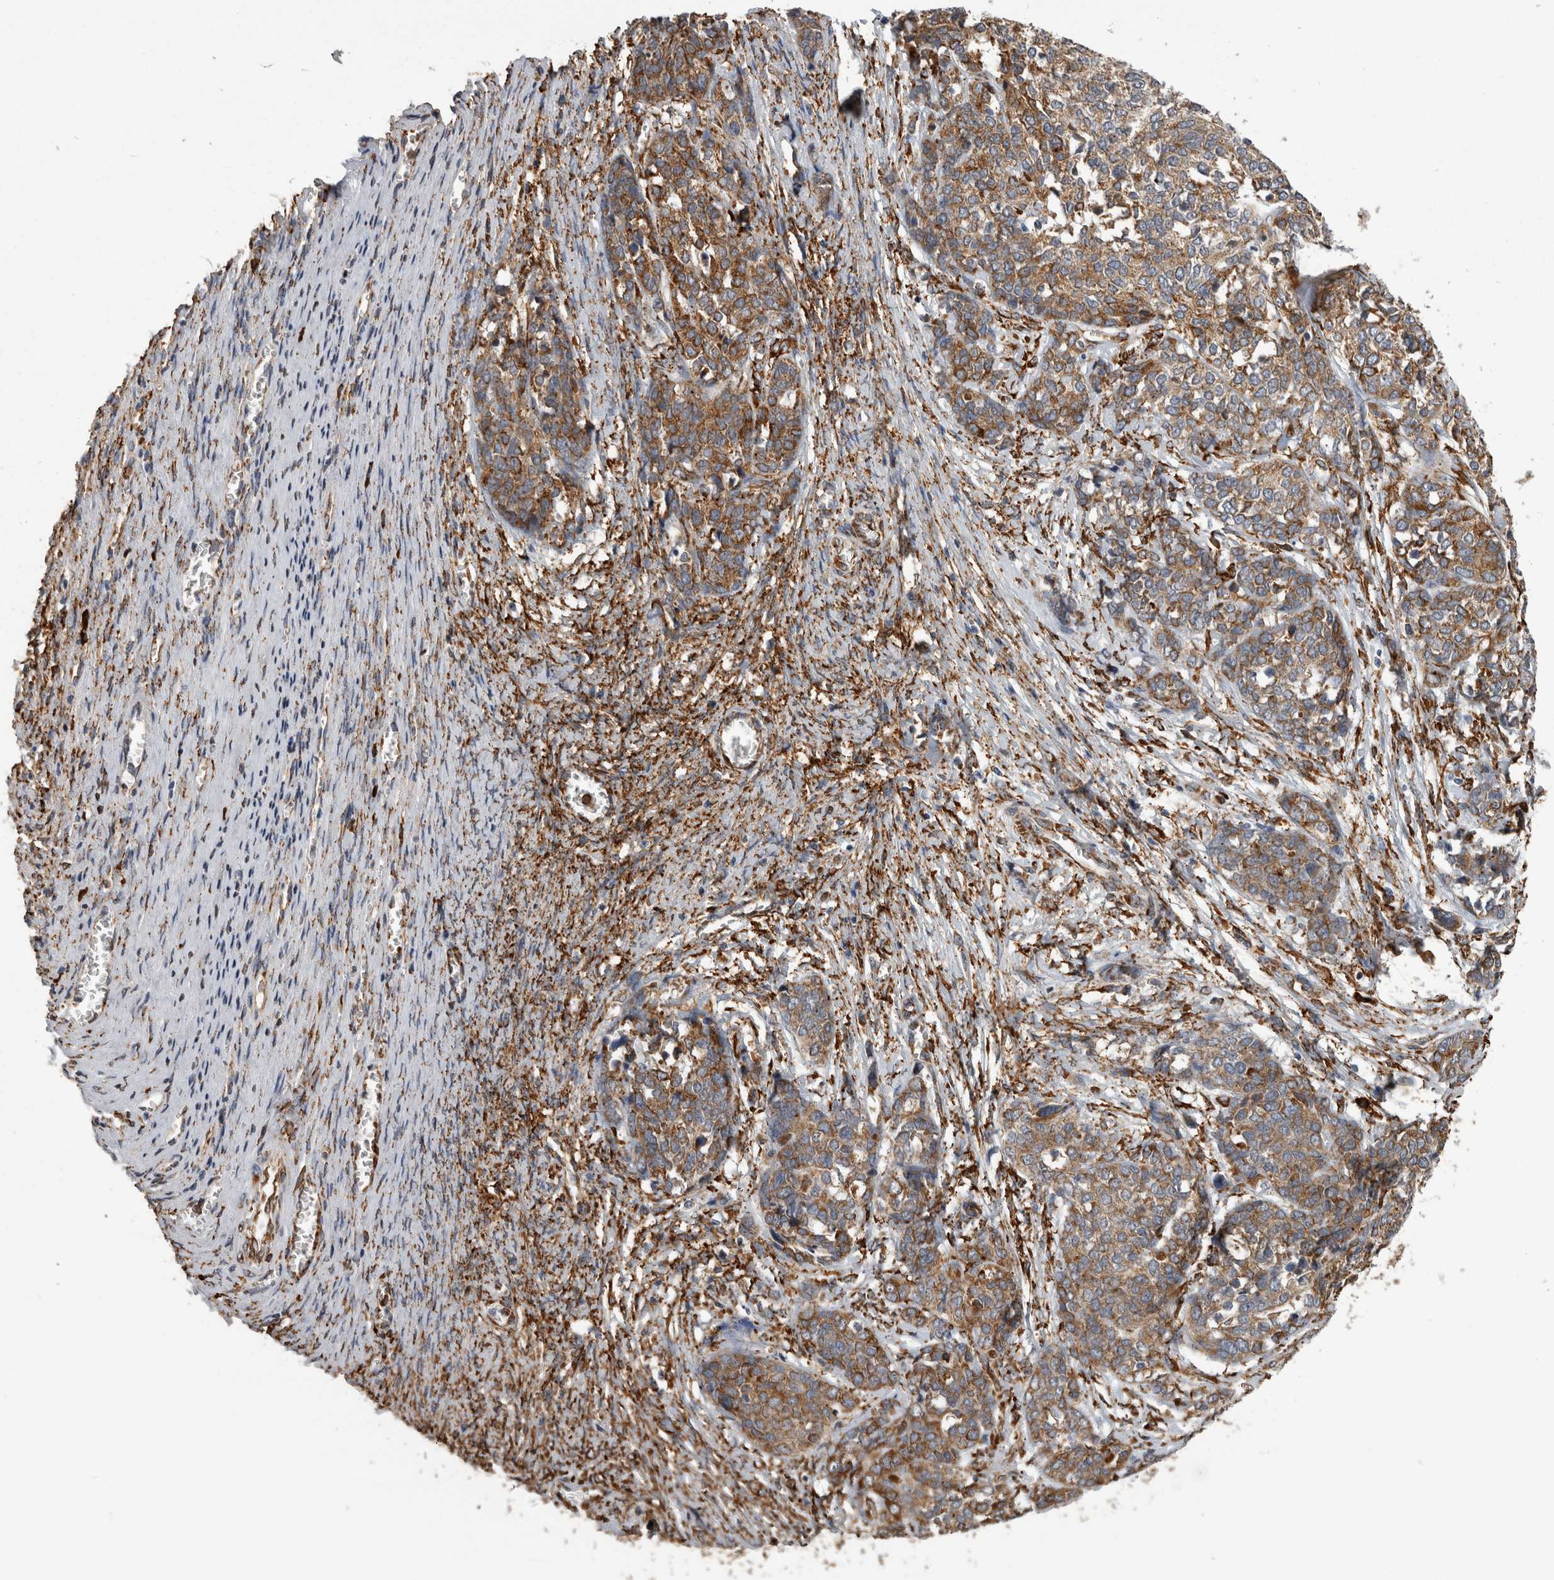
{"staining": {"intensity": "moderate", "quantity": ">75%", "location": "cytoplasmic/membranous"}, "tissue": "ovarian cancer", "cell_type": "Tumor cells", "image_type": "cancer", "snomed": [{"axis": "morphology", "description": "Cystadenocarcinoma, serous, NOS"}, {"axis": "topography", "description": "Ovary"}], "caption": "Protein analysis of ovarian serous cystadenocarcinoma tissue displays moderate cytoplasmic/membranous expression in about >75% of tumor cells. (DAB (3,3'-diaminobenzidine) IHC, brown staining for protein, blue staining for nuclei).", "gene": "FHIP2B", "patient": {"sex": "female", "age": 44}}